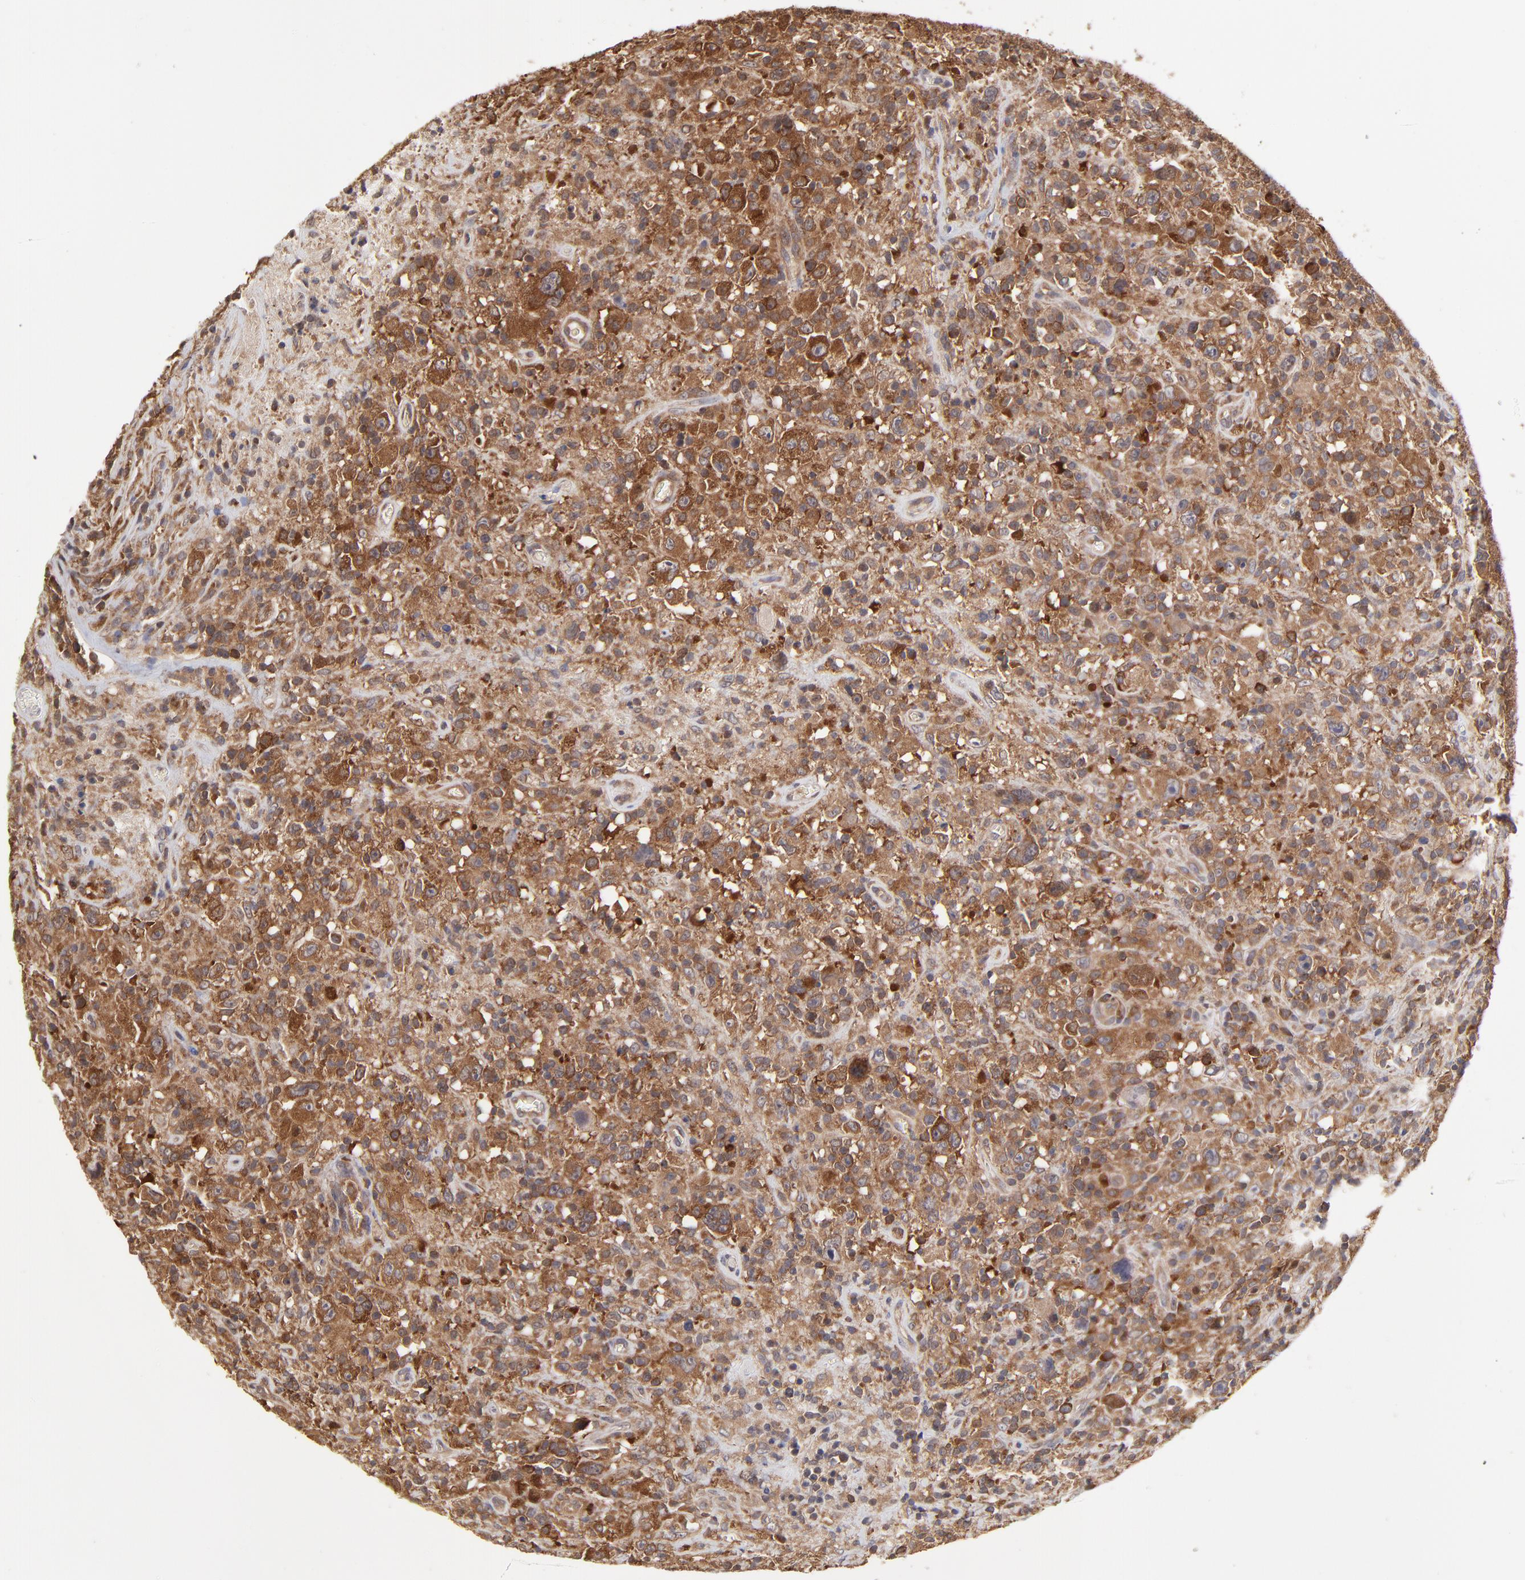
{"staining": {"intensity": "strong", "quantity": "<25%", "location": "cytoplasmic/membranous"}, "tissue": "lymphoma", "cell_type": "Tumor cells", "image_type": "cancer", "snomed": [{"axis": "morphology", "description": "Hodgkin's disease, NOS"}, {"axis": "topography", "description": "Lymph node"}], "caption": "Protein expression analysis of human lymphoma reveals strong cytoplasmic/membranous staining in about <25% of tumor cells. The staining is performed using DAB (3,3'-diaminobenzidine) brown chromogen to label protein expression. The nuclei are counter-stained blue using hematoxylin.", "gene": "GART", "patient": {"sex": "male", "age": 46}}